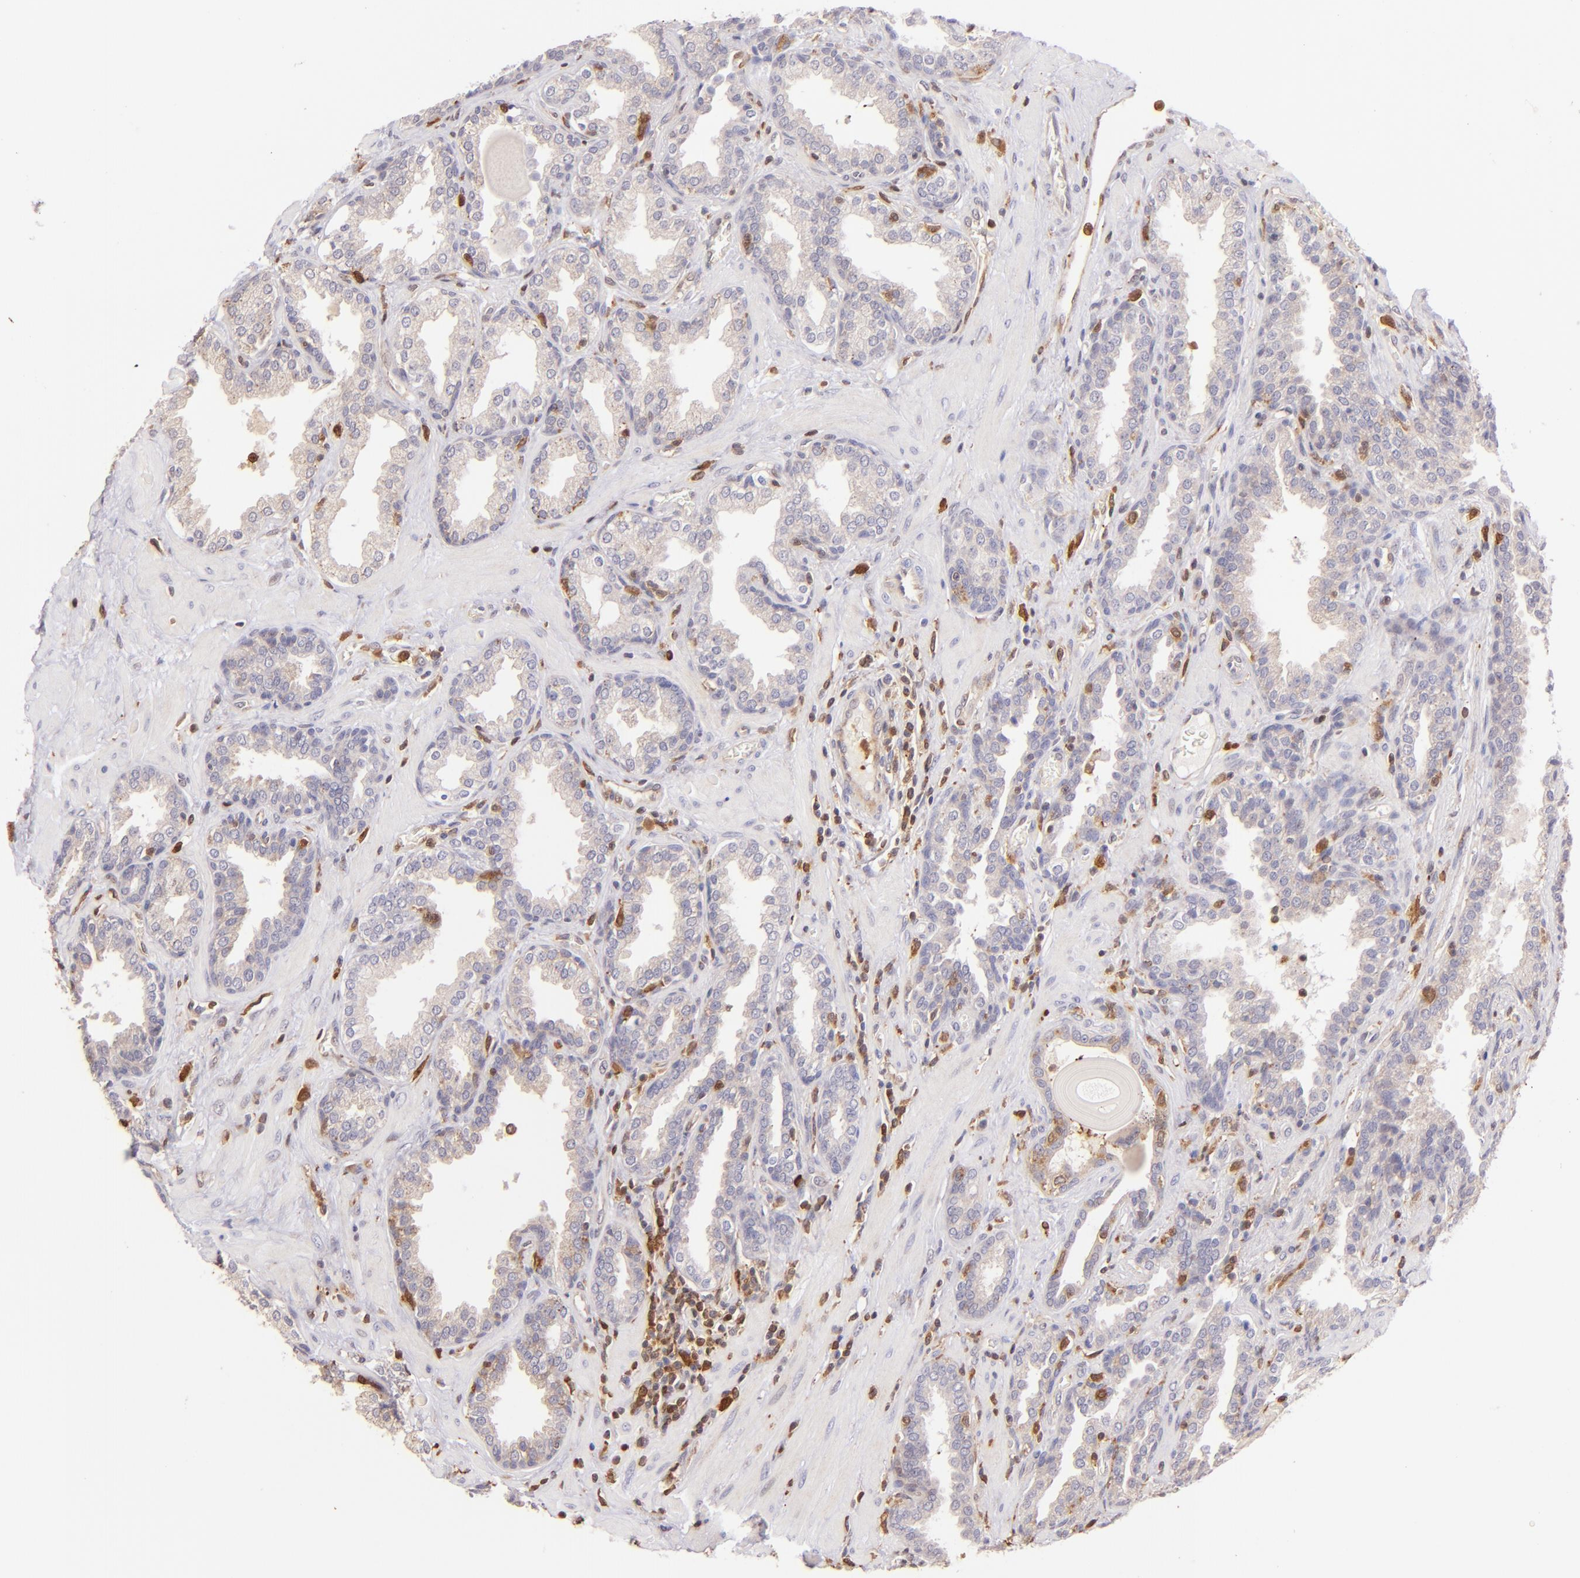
{"staining": {"intensity": "weak", "quantity": ">75%", "location": "cytoplasmic/membranous"}, "tissue": "prostate", "cell_type": "Glandular cells", "image_type": "normal", "snomed": [{"axis": "morphology", "description": "Normal tissue, NOS"}, {"axis": "topography", "description": "Prostate"}], "caption": "This photomicrograph displays IHC staining of normal human prostate, with low weak cytoplasmic/membranous expression in approximately >75% of glandular cells.", "gene": "BTK", "patient": {"sex": "male", "age": 51}}